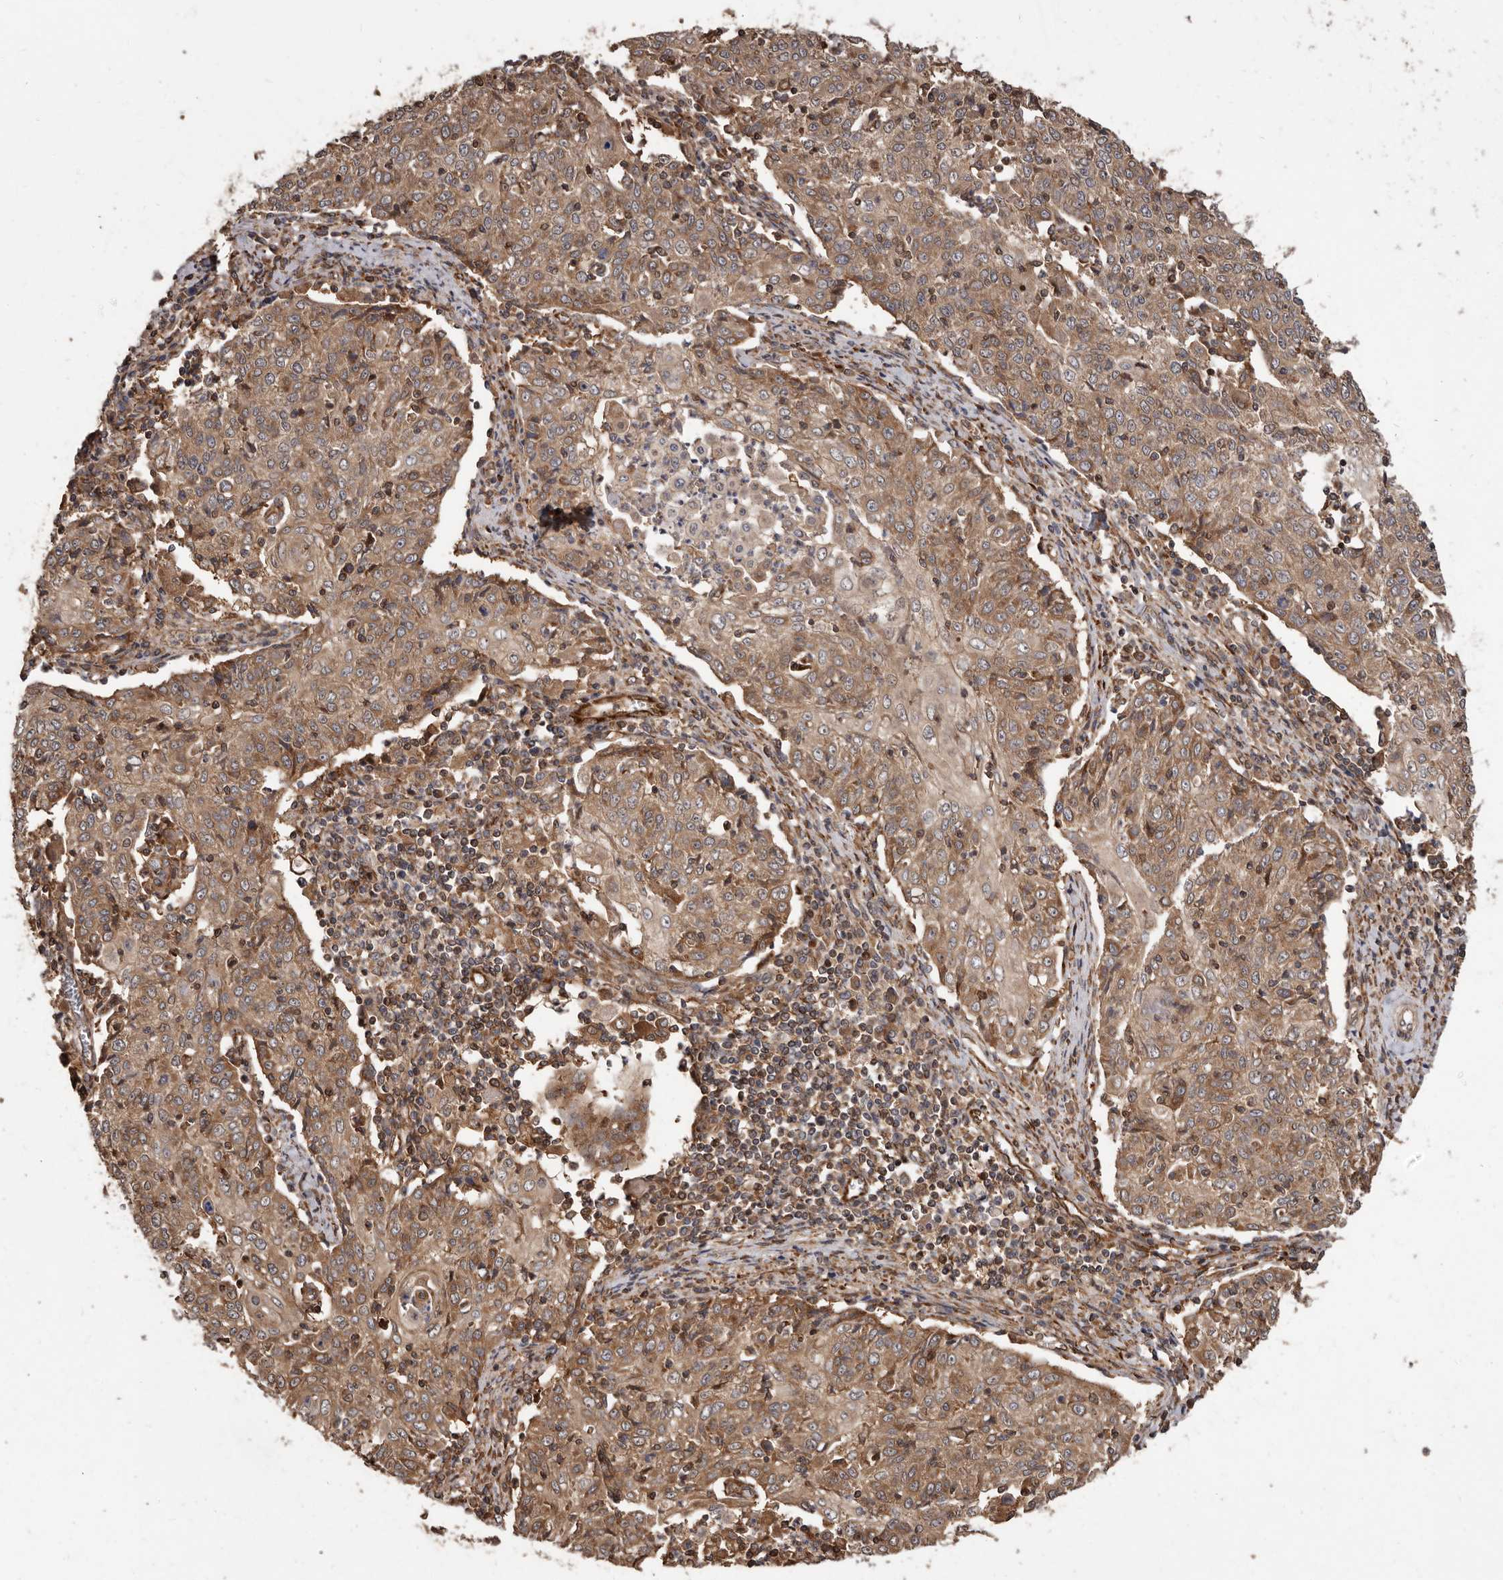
{"staining": {"intensity": "moderate", "quantity": ">75%", "location": "cytoplasmic/membranous"}, "tissue": "cervical cancer", "cell_type": "Tumor cells", "image_type": "cancer", "snomed": [{"axis": "morphology", "description": "Squamous cell carcinoma, NOS"}, {"axis": "topography", "description": "Cervix"}], "caption": "Moderate cytoplasmic/membranous protein expression is seen in approximately >75% of tumor cells in cervical squamous cell carcinoma.", "gene": "FLAD1", "patient": {"sex": "female", "age": 48}}